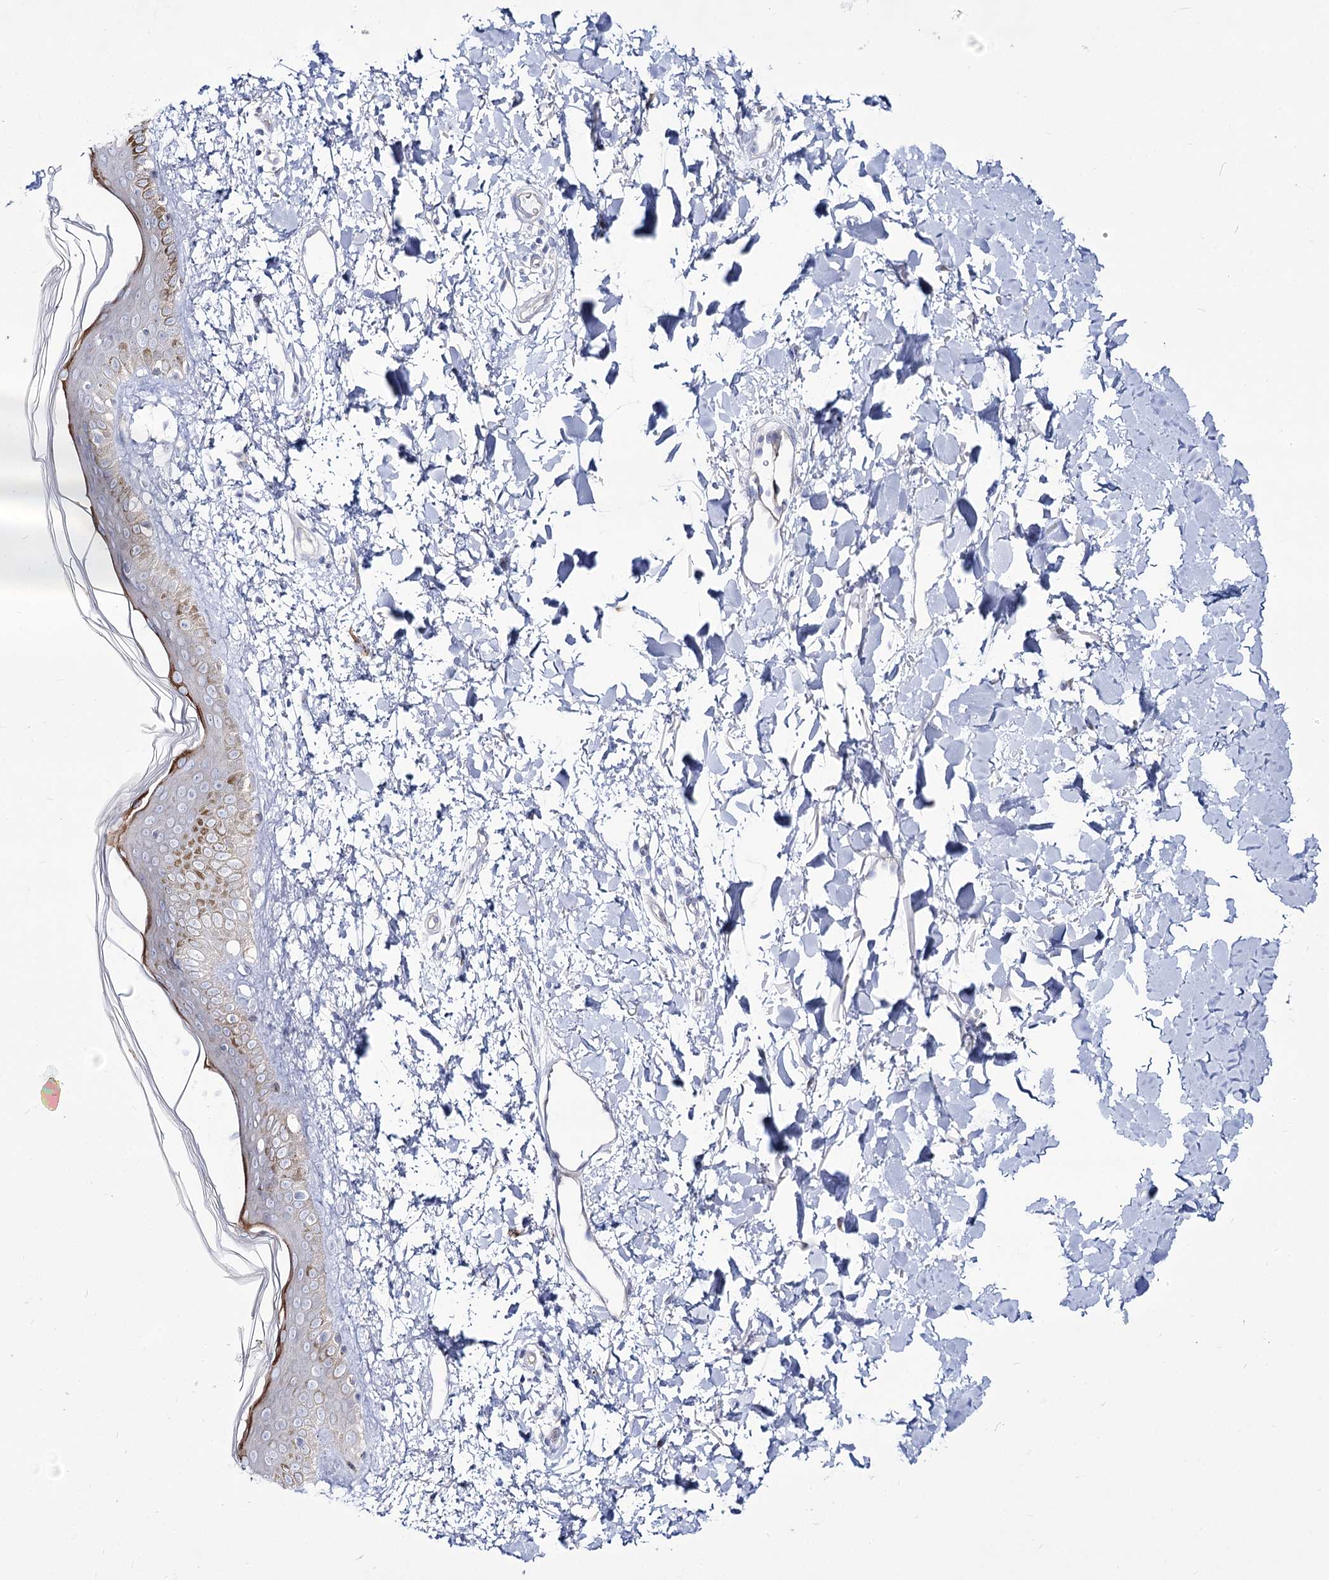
{"staining": {"intensity": "negative", "quantity": "none", "location": "none"}, "tissue": "skin", "cell_type": "Fibroblasts", "image_type": "normal", "snomed": [{"axis": "morphology", "description": "Normal tissue, NOS"}, {"axis": "topography", "description": "Skin"}], "caption": "A high-resolution histopathology image shows immunohistochemistry (IHC) staining of unremarkable skin, which demonstrates no significant staining in fibroblasts.", "gene": "SUOX", "patient": {"sex": "female", "age": 58}}